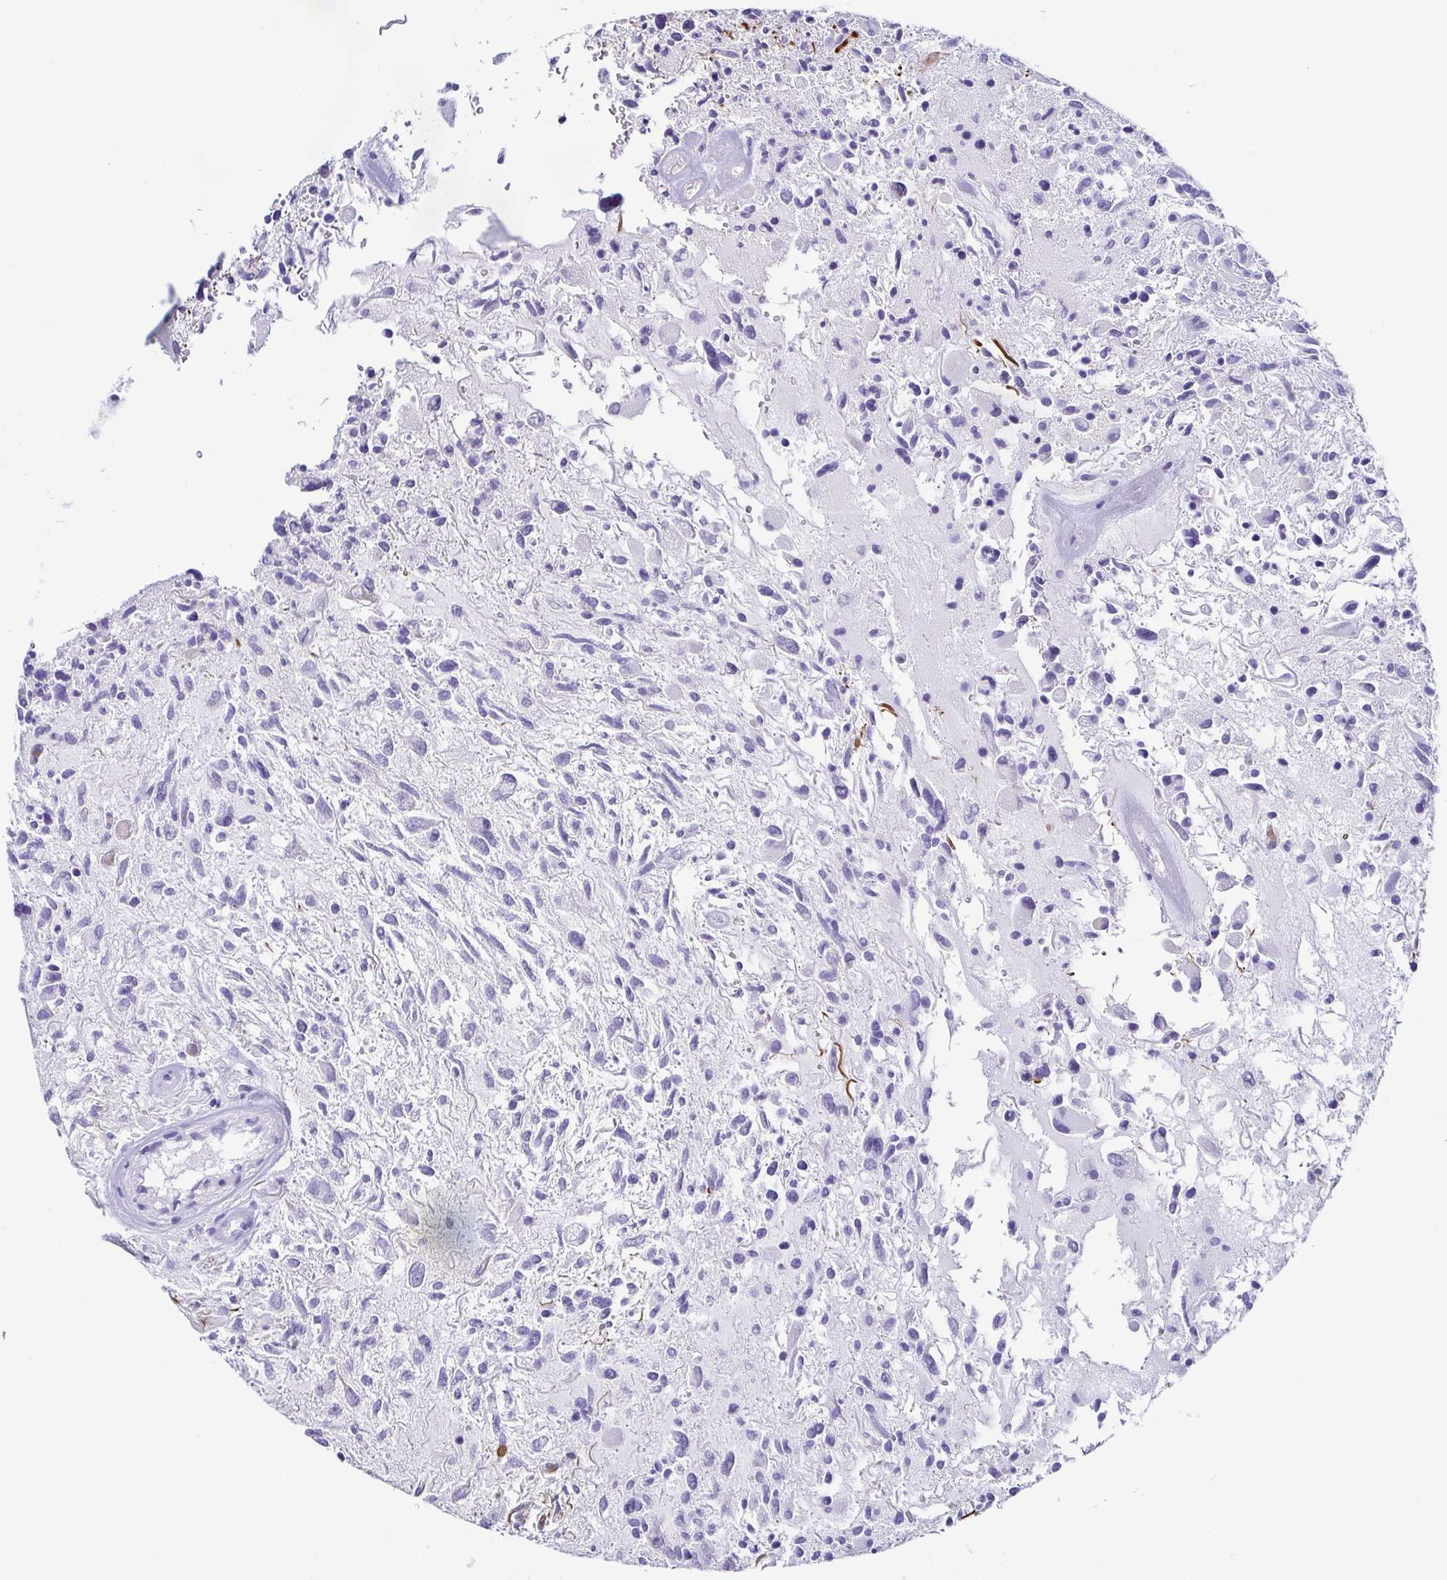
{"staining": {"intensity": "negative", "quantity": "none", "location": "none"}, "tissue": "glioma", "cell_type": "Tumor cells", "image_type": "cancer", "snomed": [{"axis": "morphology", "description": "Glioma, malignant, High grade"}, {"axis": "topography", "description": "Brain"}], "caption": "There is no significant staining in tumor cells of malignant high-grade glioma.", "gene": "CD164L2", "patient": {"sex": "female", "age": 11}}